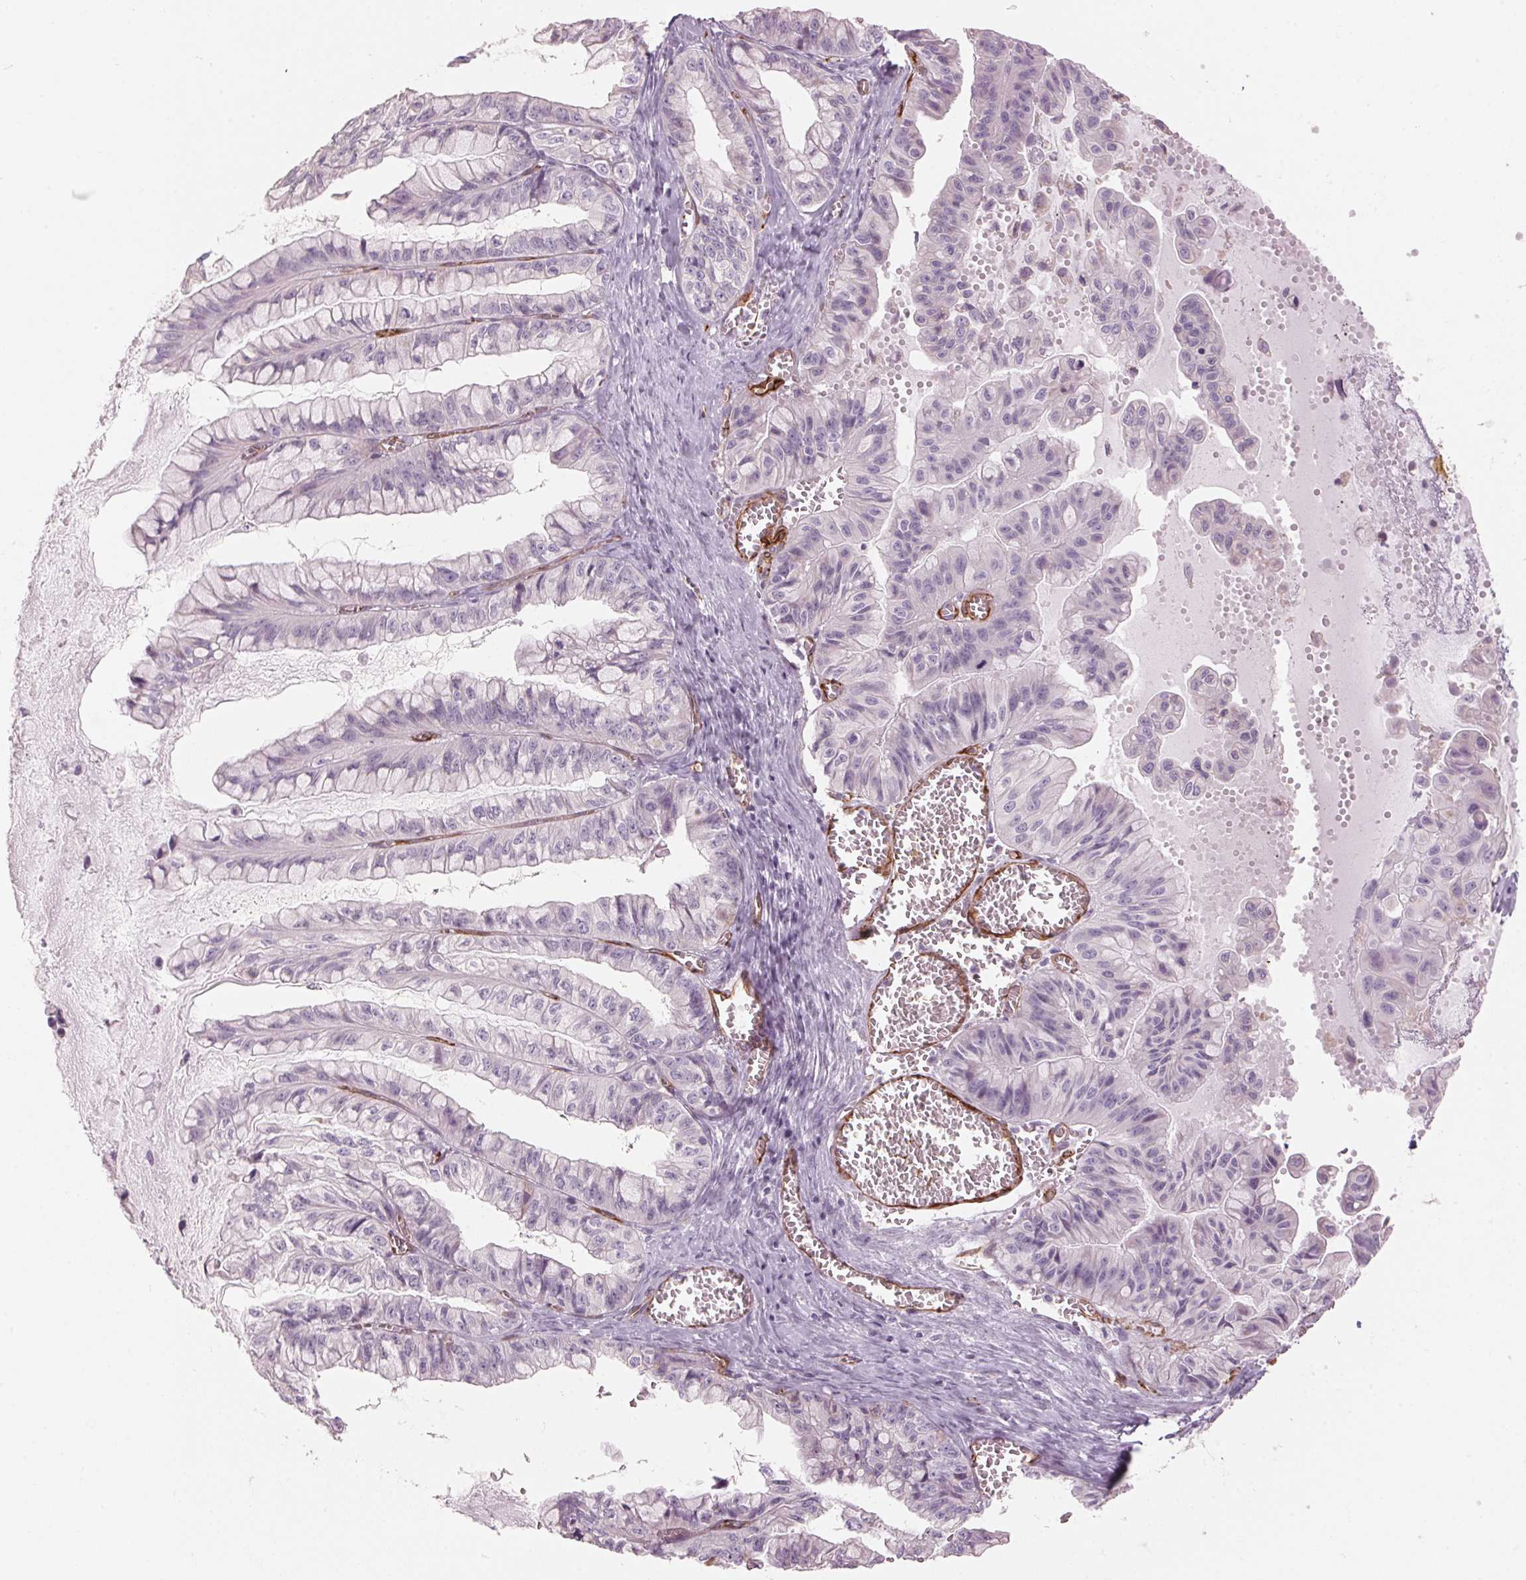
{"staining": {"intensity": "negative", "quantity": "none", "location": "none"}, "tissue": "ovarian cancer", "cell_type": "Tumor cells", "image_type": "cancer", "snomed": [{"axis": "morphology", "description": "Cystadenocarcinoma, mucinous, NOS"}, {"axis": "topography", "description": "Ovary"}], "caption": "Immunohistochemistry (IHC) histopathology image of ovarian cancer stained for a protein (brown), which exhibits no expression in tumor cells.", "gene": "CLPS", "patient": {"sex": "female", "age": 72}}